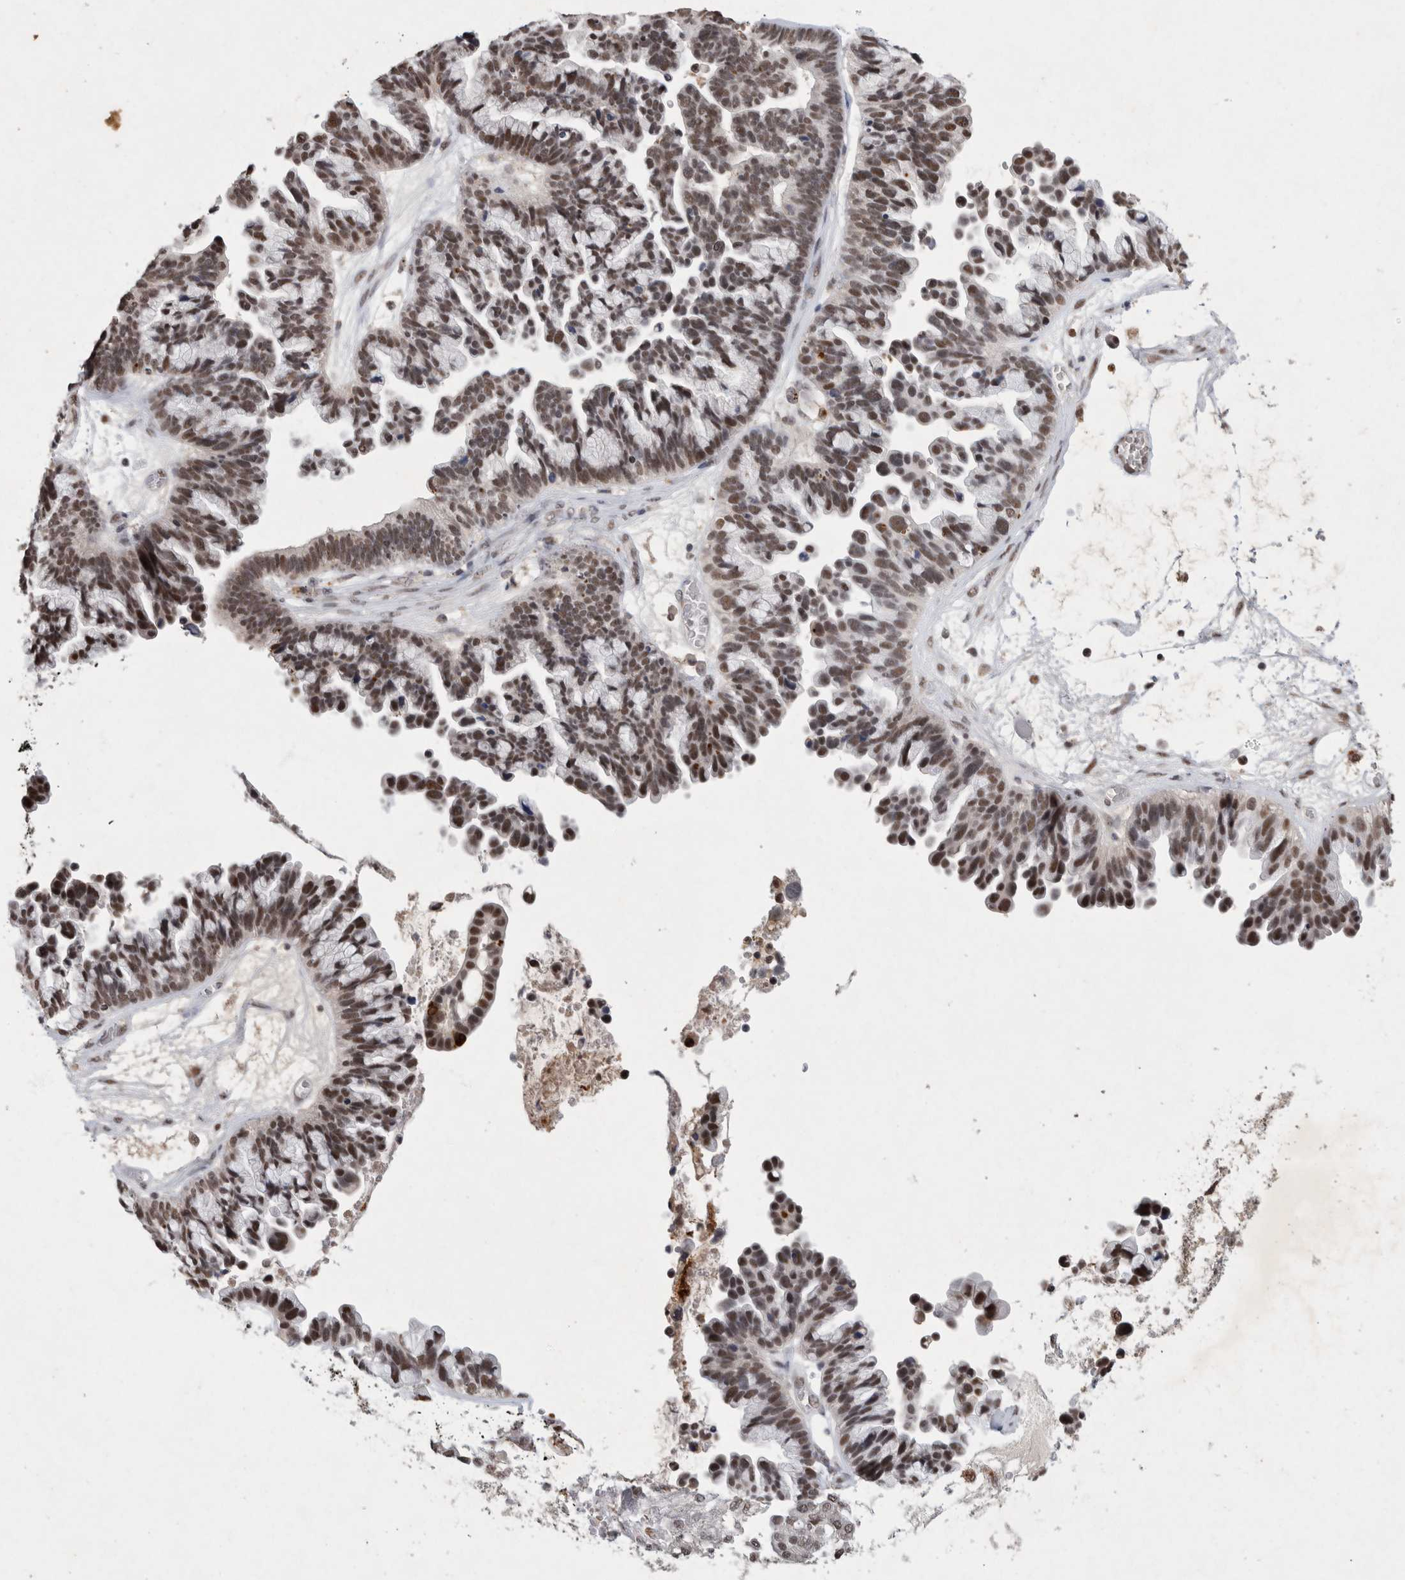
{"staining": {"intensity": "moderate", "quantity": ">75%", "location": "nuclear"}, "tissue": "ovarian cancer", "cell_type": "Tumor cells", "image_type": "cancer", "snomed": [{"axis": "morphology", "description": "Cystadenocarcinoma, serous, NOS"}, {"axis": "topography", "description": "Ovary"}], "caption": "This is an image of immunohistochemistry (IHC) staining of serous cystadenocarcinoma (ovarian), which shows moderate staining in the nuclear of tumor cells.", "gene": "XRCC5", "patient": {"sex": "female", "age": 56}}